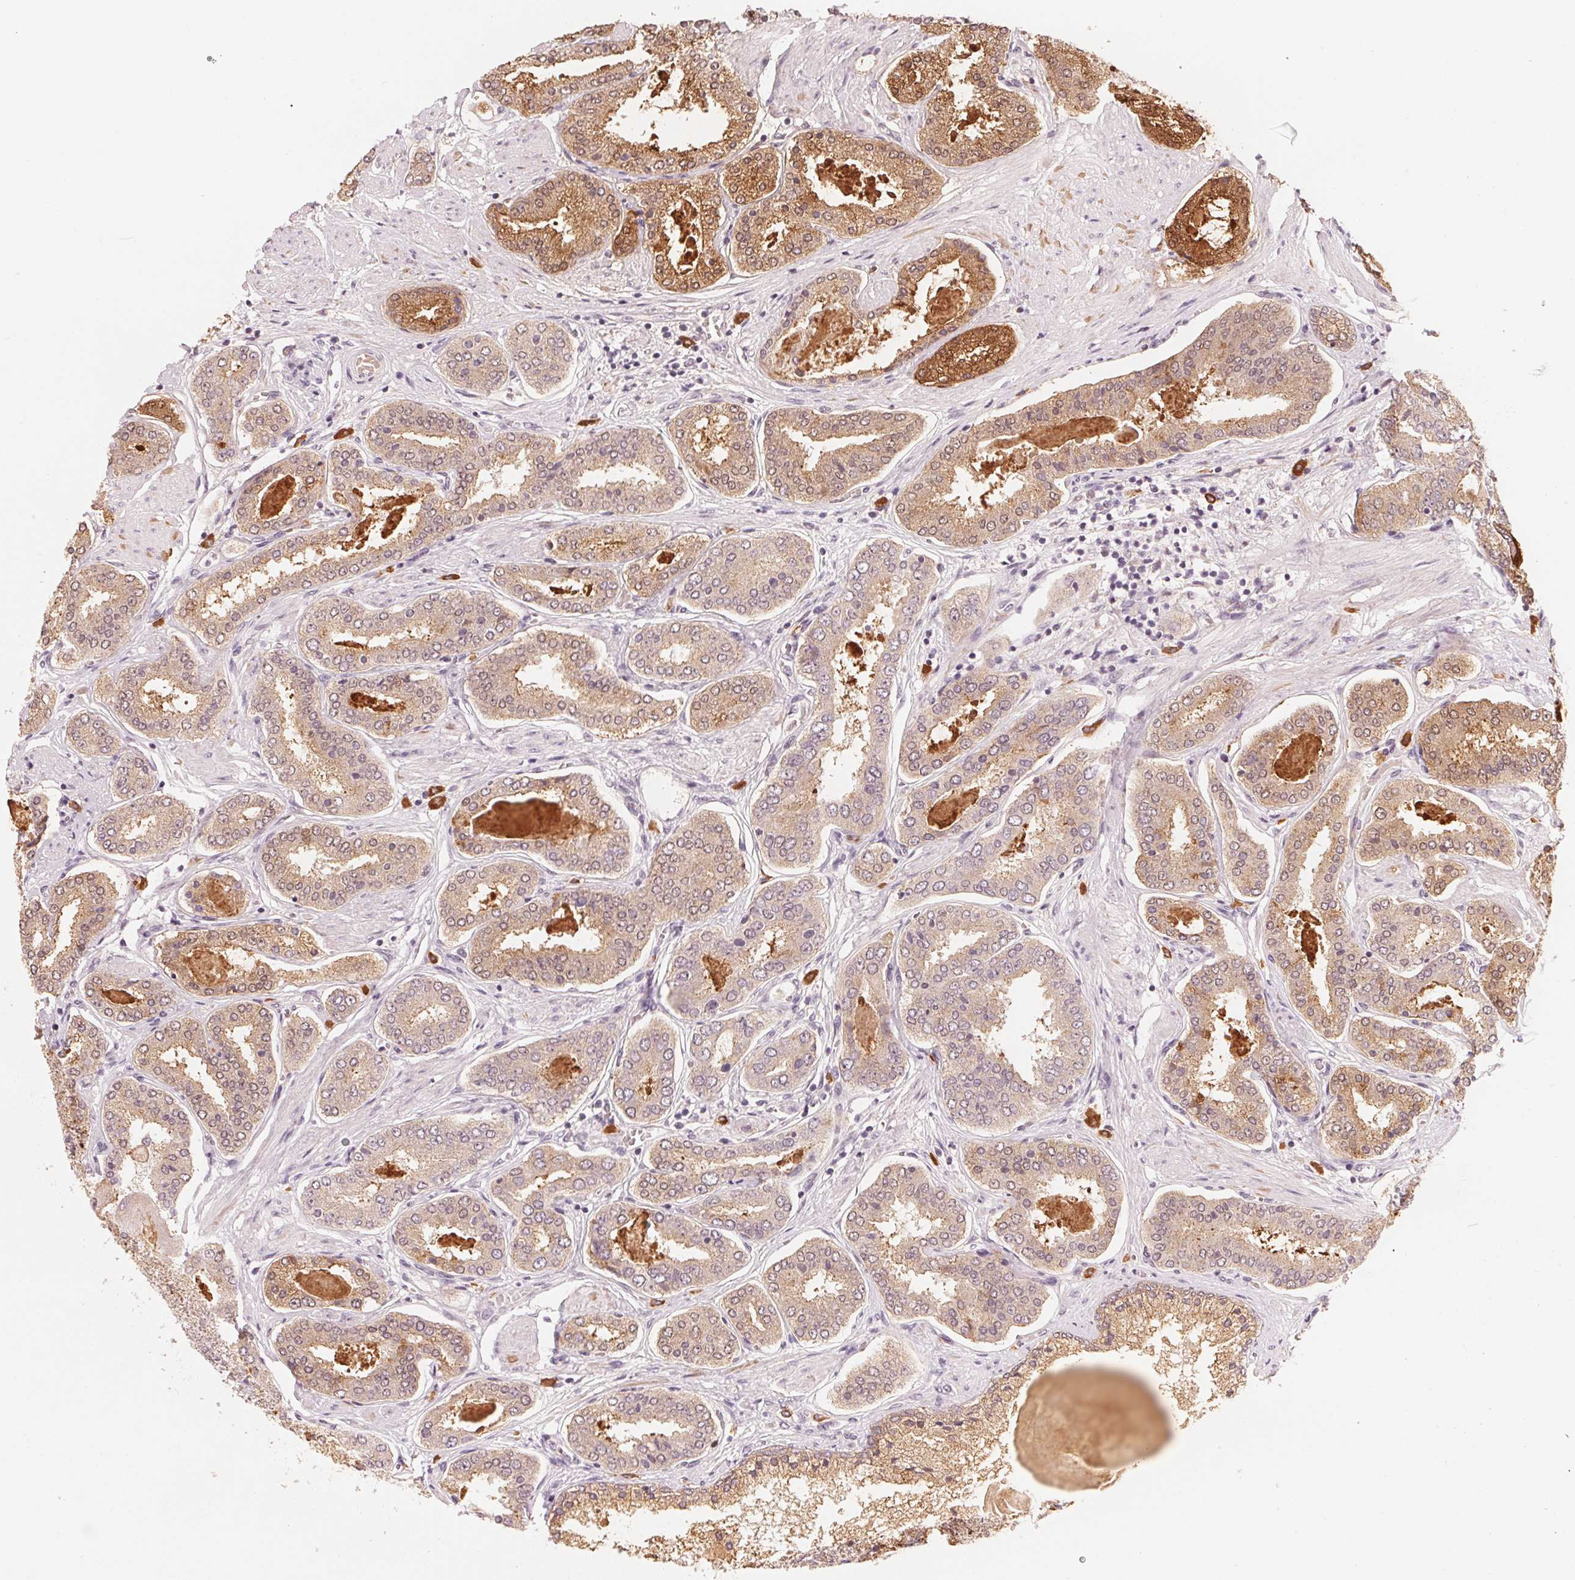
{"staining": {"intensity": "weak", "quantity": ">75%", "location": "cytoplasmic/membranous"}, "tissue": "prostate cancer", "cell_type": "Tumor cells", "image_type": "cancer", "snomed": [{"axis": "morphology", "description": "Adenocarcinoma, High grade"}, {"axis": "topography", "description": "Prostate"}], "caption": "Tumor cells demonstrate low levels of weak cytoplasmic/membranous staining in approximately >75% of cells in human high-grade adenocarcinoma (prostate).", "gene": "GIGYF2", "patient": {"sex": "male", "age": 63}}